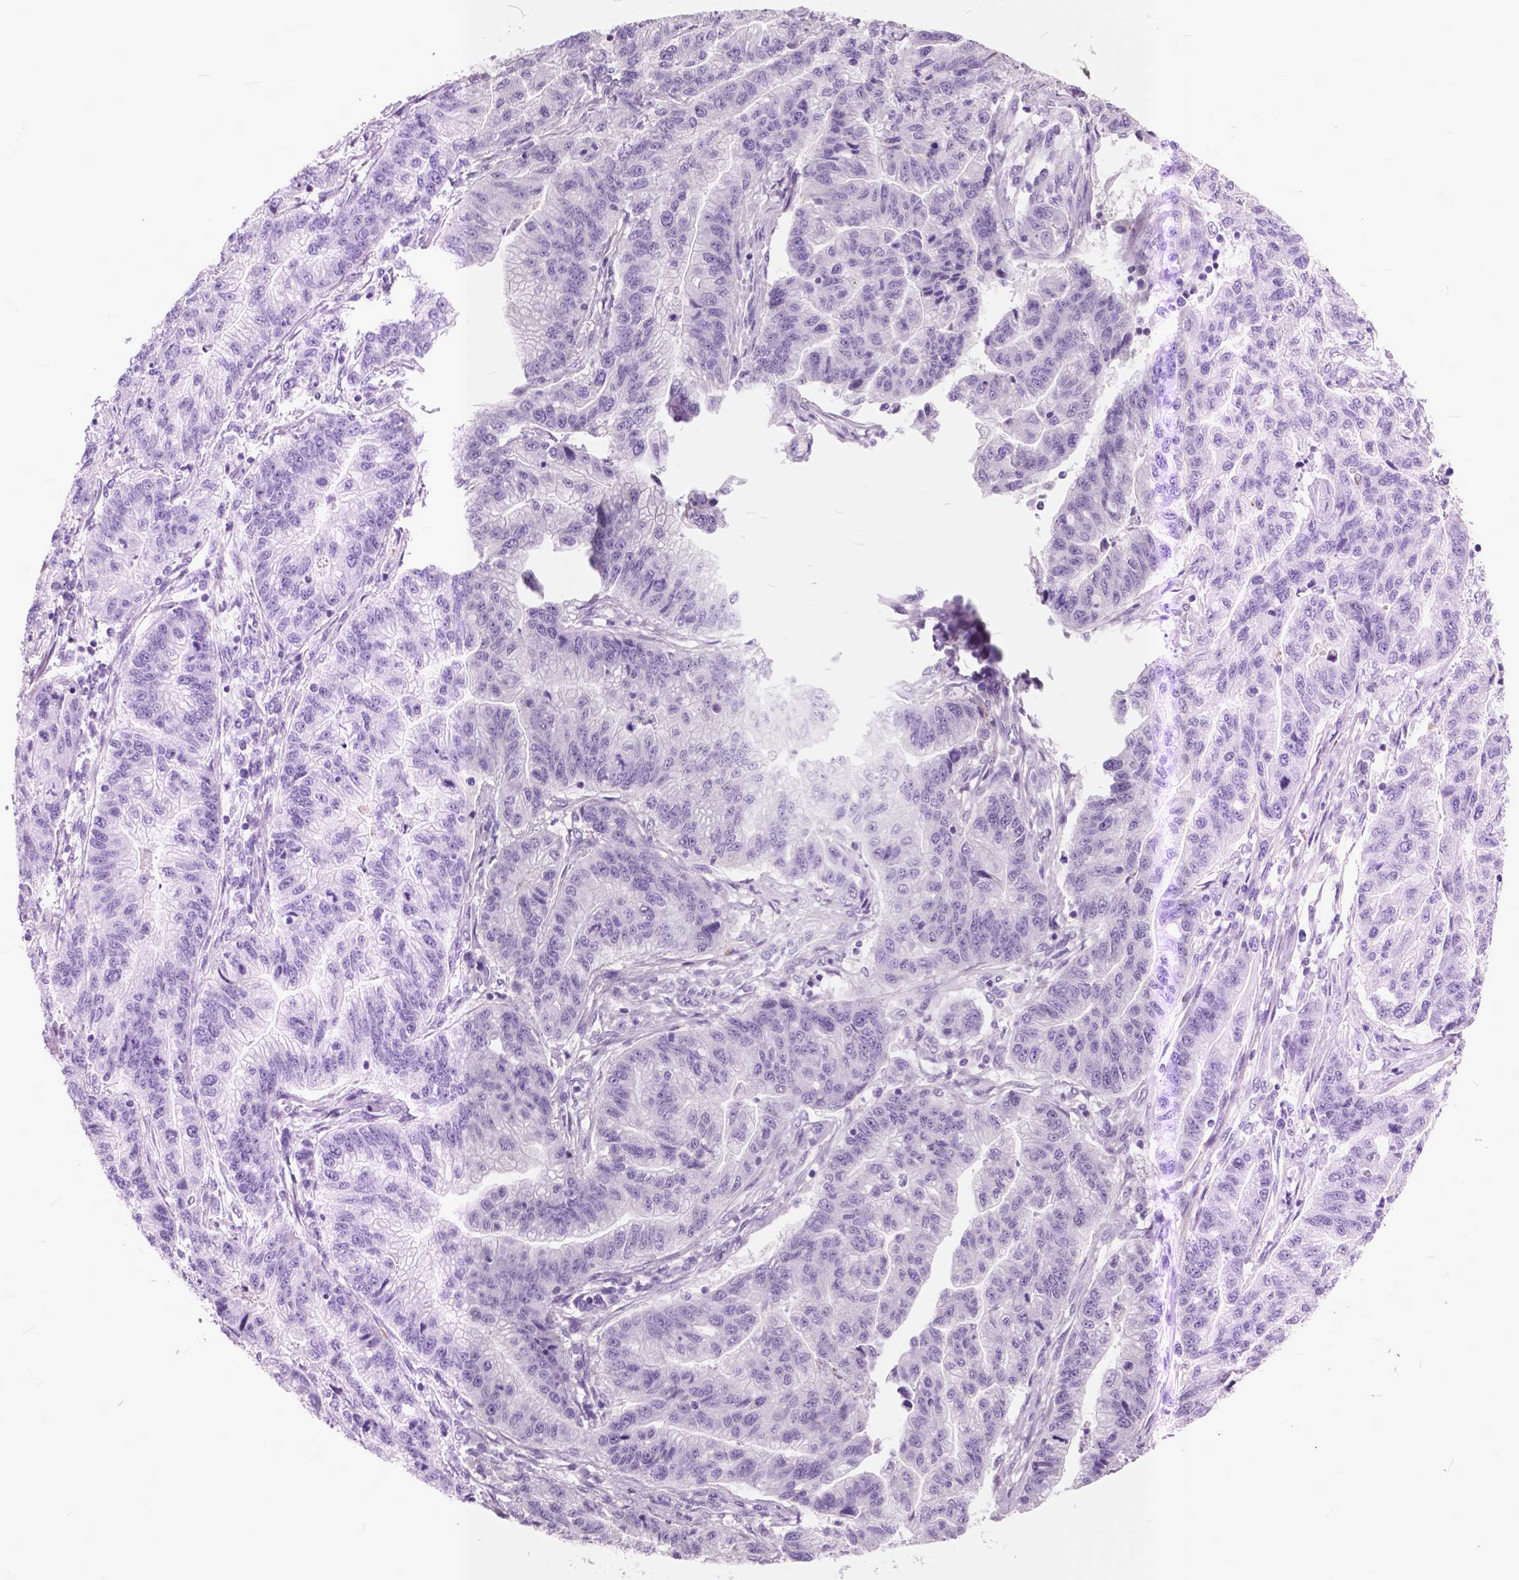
{"staining": {"intensity": "negative", "quantity": "none", "location": "none"}, "tissue": "stomach cancer", "cell_type": "Tumor cells", "image_type": "cancer", "snomed": [{"axis": "morphology", "description": "Adenocarcinoma, NOS"}, {"axis": "topography", "description": "Stomach"}], "caption": "Immunohistochemistry histopathology image of neoplastic tissue: stomach cancer stained with DAB (3,3'-diaminobenzidine) reveals no significant protein staining in tumor cells. Nuclei are stained in blue.", "gene": "GDF9", "patient": {"sex": "male", "age": 83}}